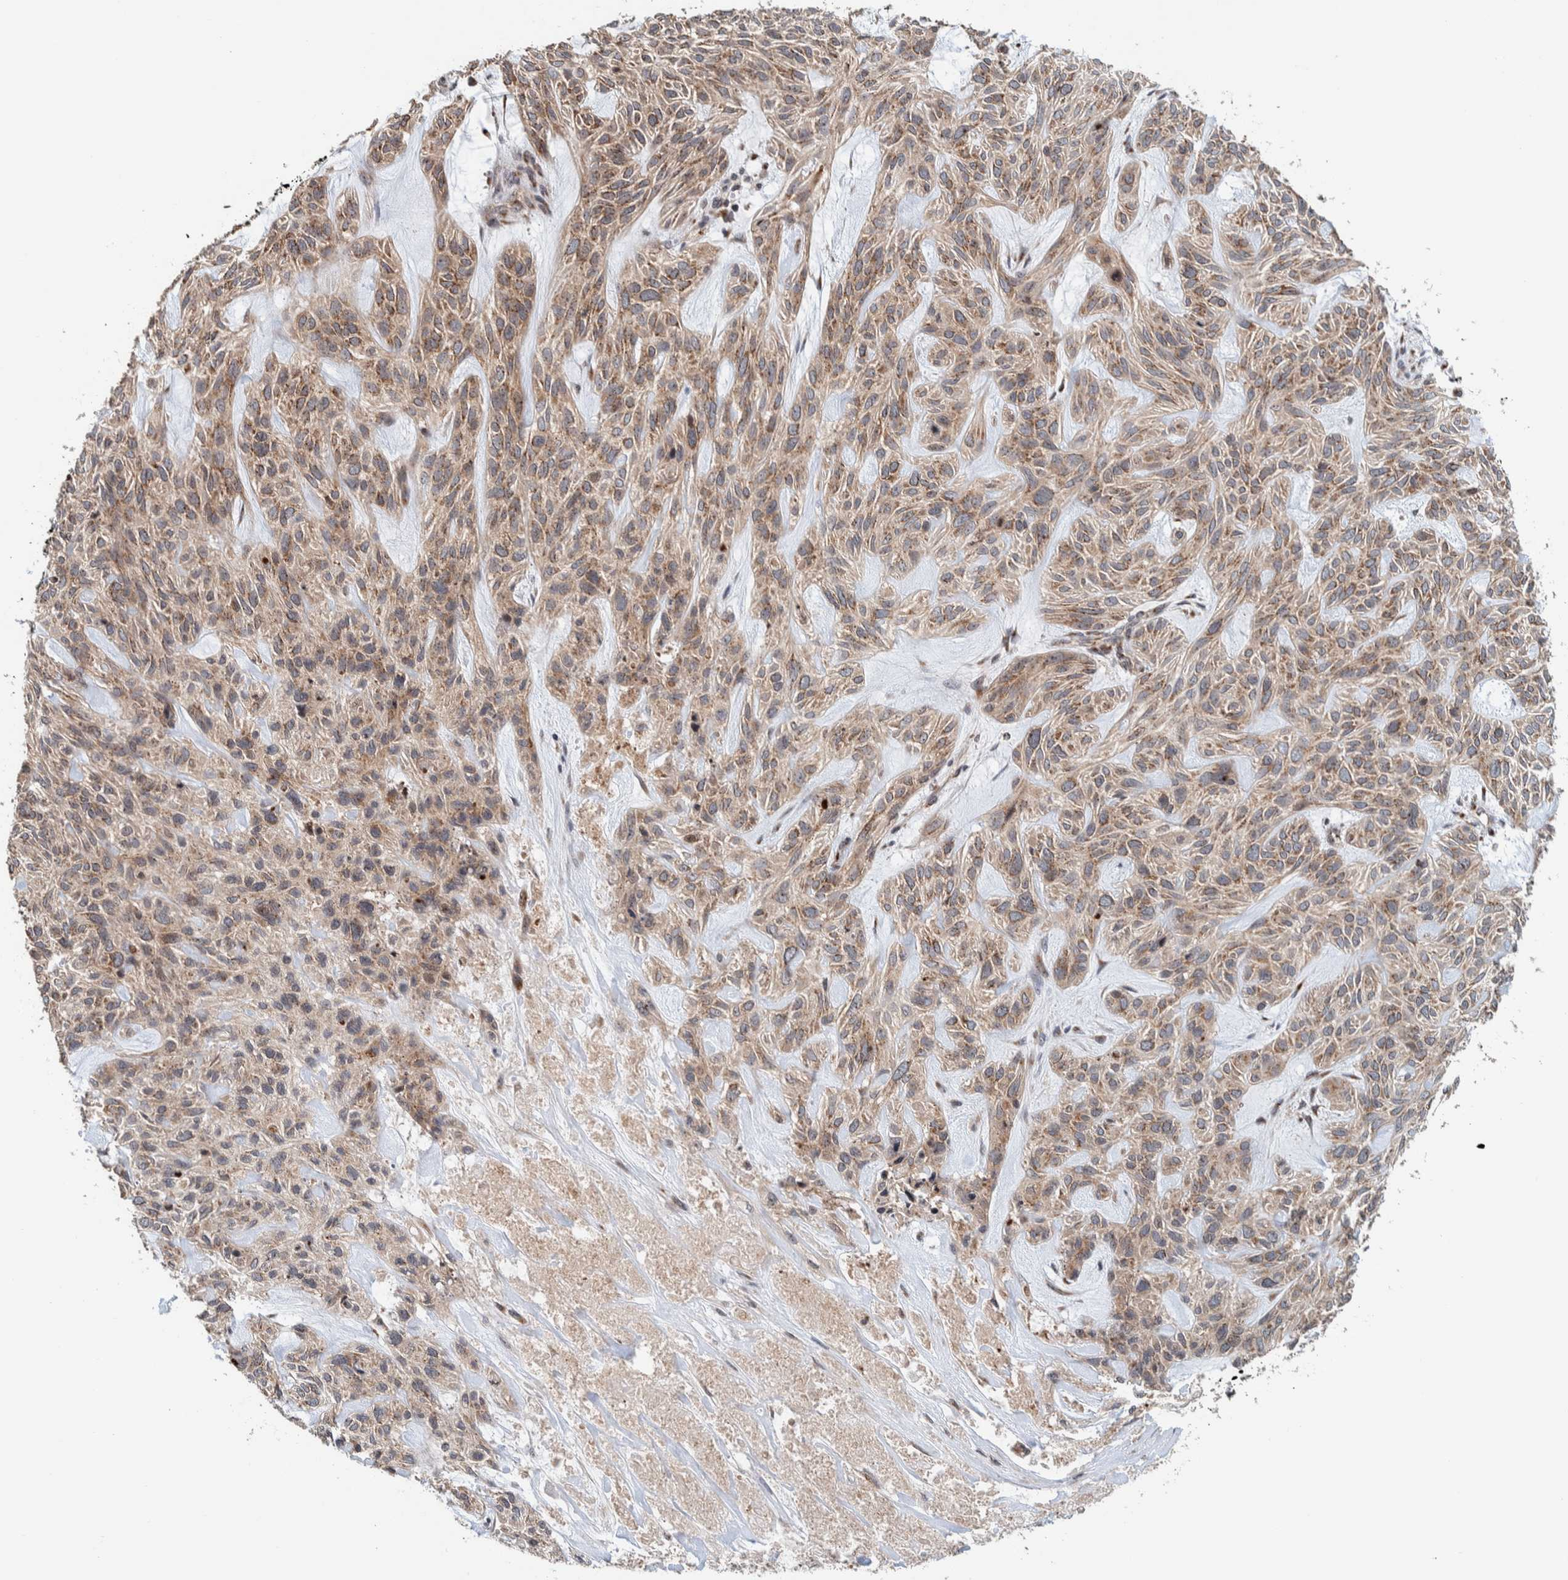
{"staining": {"intensity": "moderate", "quantity": ">75%", "location": "cytoplasmic/membranous,nuclear"}, "tissue": "skin cancer", "cell_type": "Tumor cells", "image_type": "cancer", "snomed": [{"axis": "morphology", "description": "Basal cell carcinoma"}, {"axis": "topography", "description": "Skin"}], "caption": "Brown immunohistochemical staining in human skin cancer reveals moderate cytoplasmic/membranous and nuclear expression in approximately >75% of tumor cells. (DAB IHC, brown staining for protein, blue staining for nuclei).", "gene": "CCDC182", "patient": {"sex": "male", "age": 55}}